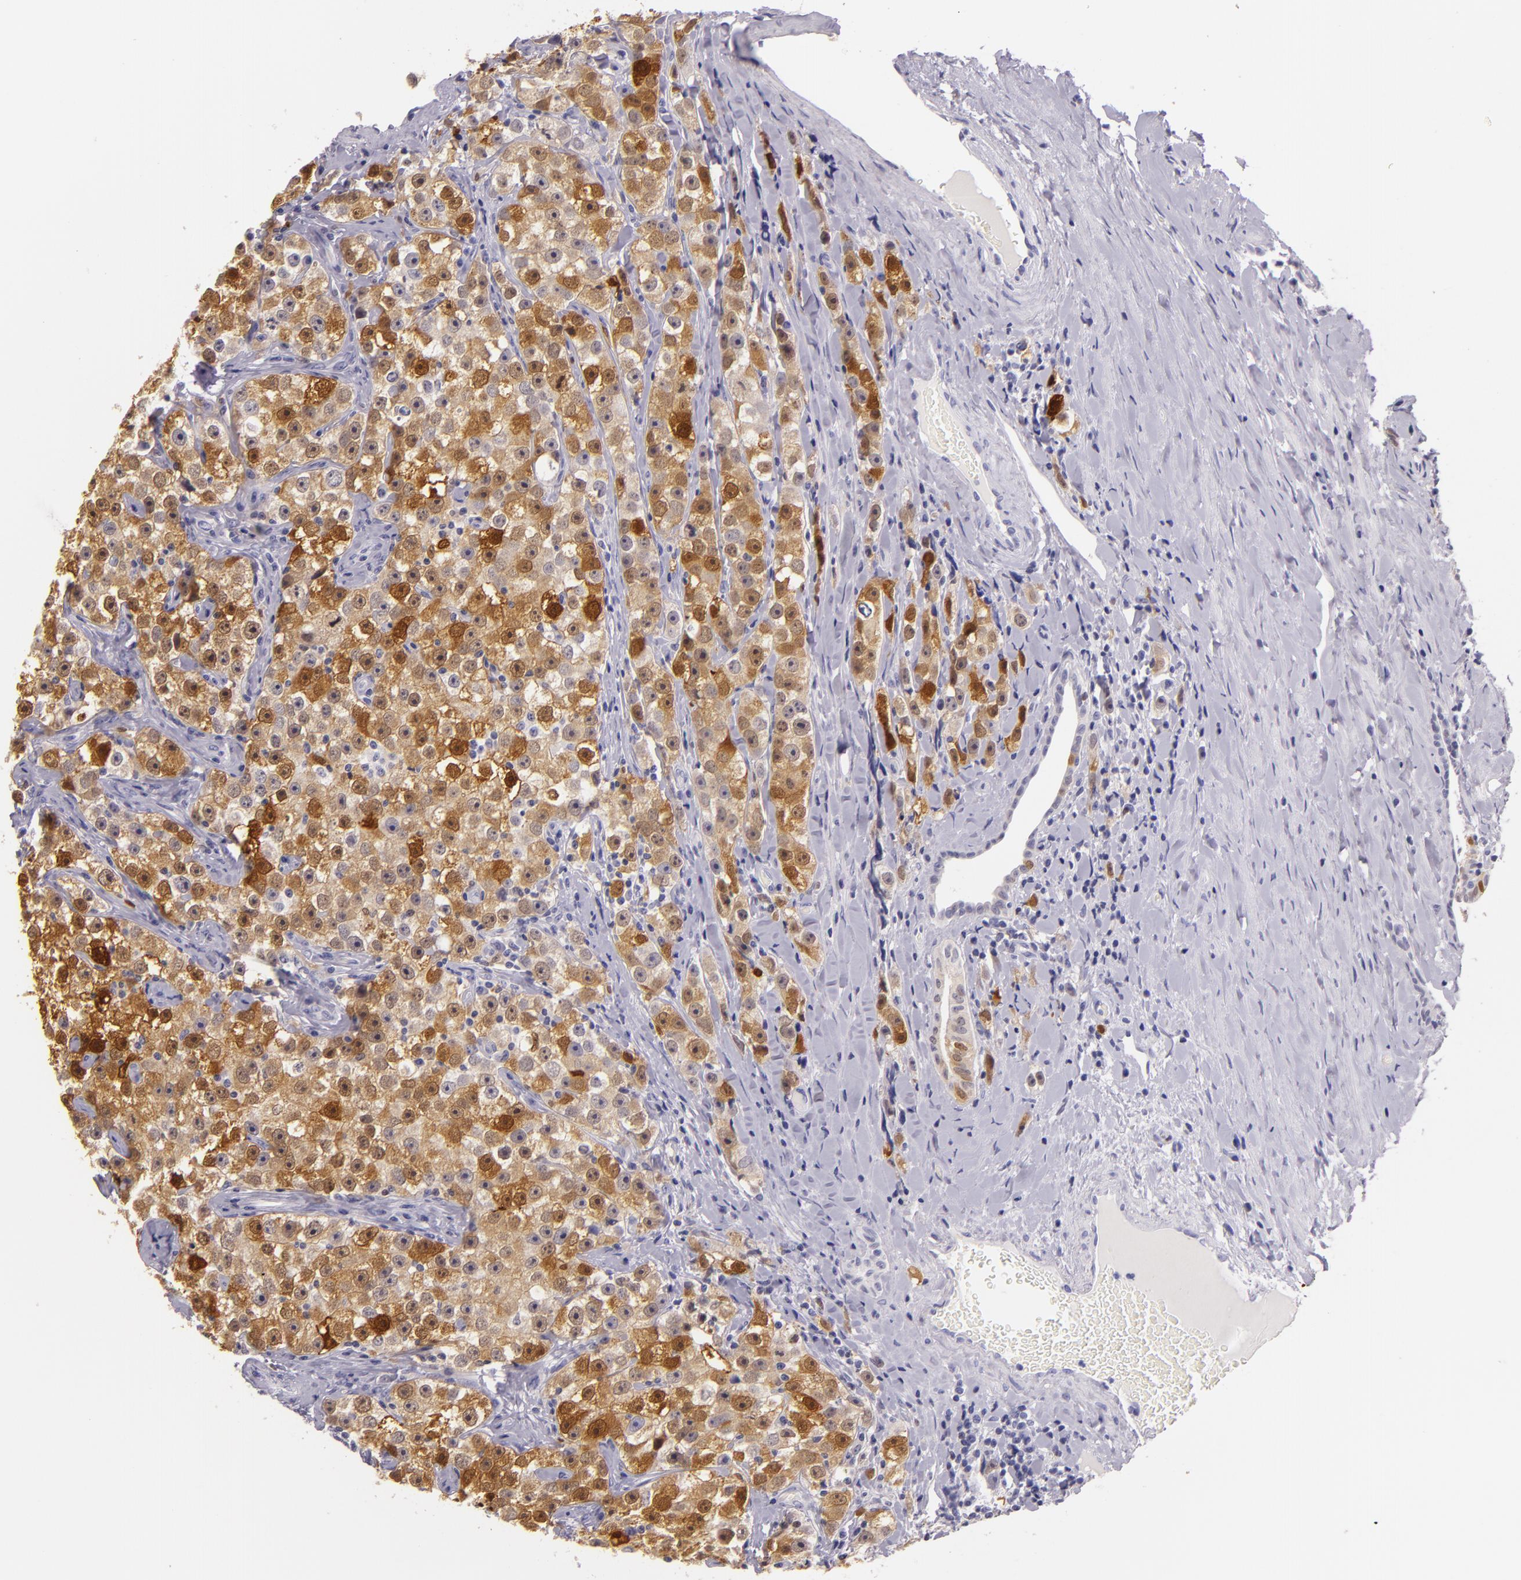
{"staining": {"intensity": "moderate", "quantity": "25%-75%", "location": "nuclear"}, "tissue": "testis cancer", "cell_type": "Tumor cells", "image_type": "cancer", "snomed": [{"axis": "morphology", "description": "Seminoma, NOS"}, {"axis": "topography", "description": "Testis"}], "caption": "There is medium levels of moderate nuclear staining in tumor cells of seminoma (testis), as demonstrated by immunohistochemical staining (brown color).", "gene": "MT1A", "patient": {"sex": "male", "age": 32}}